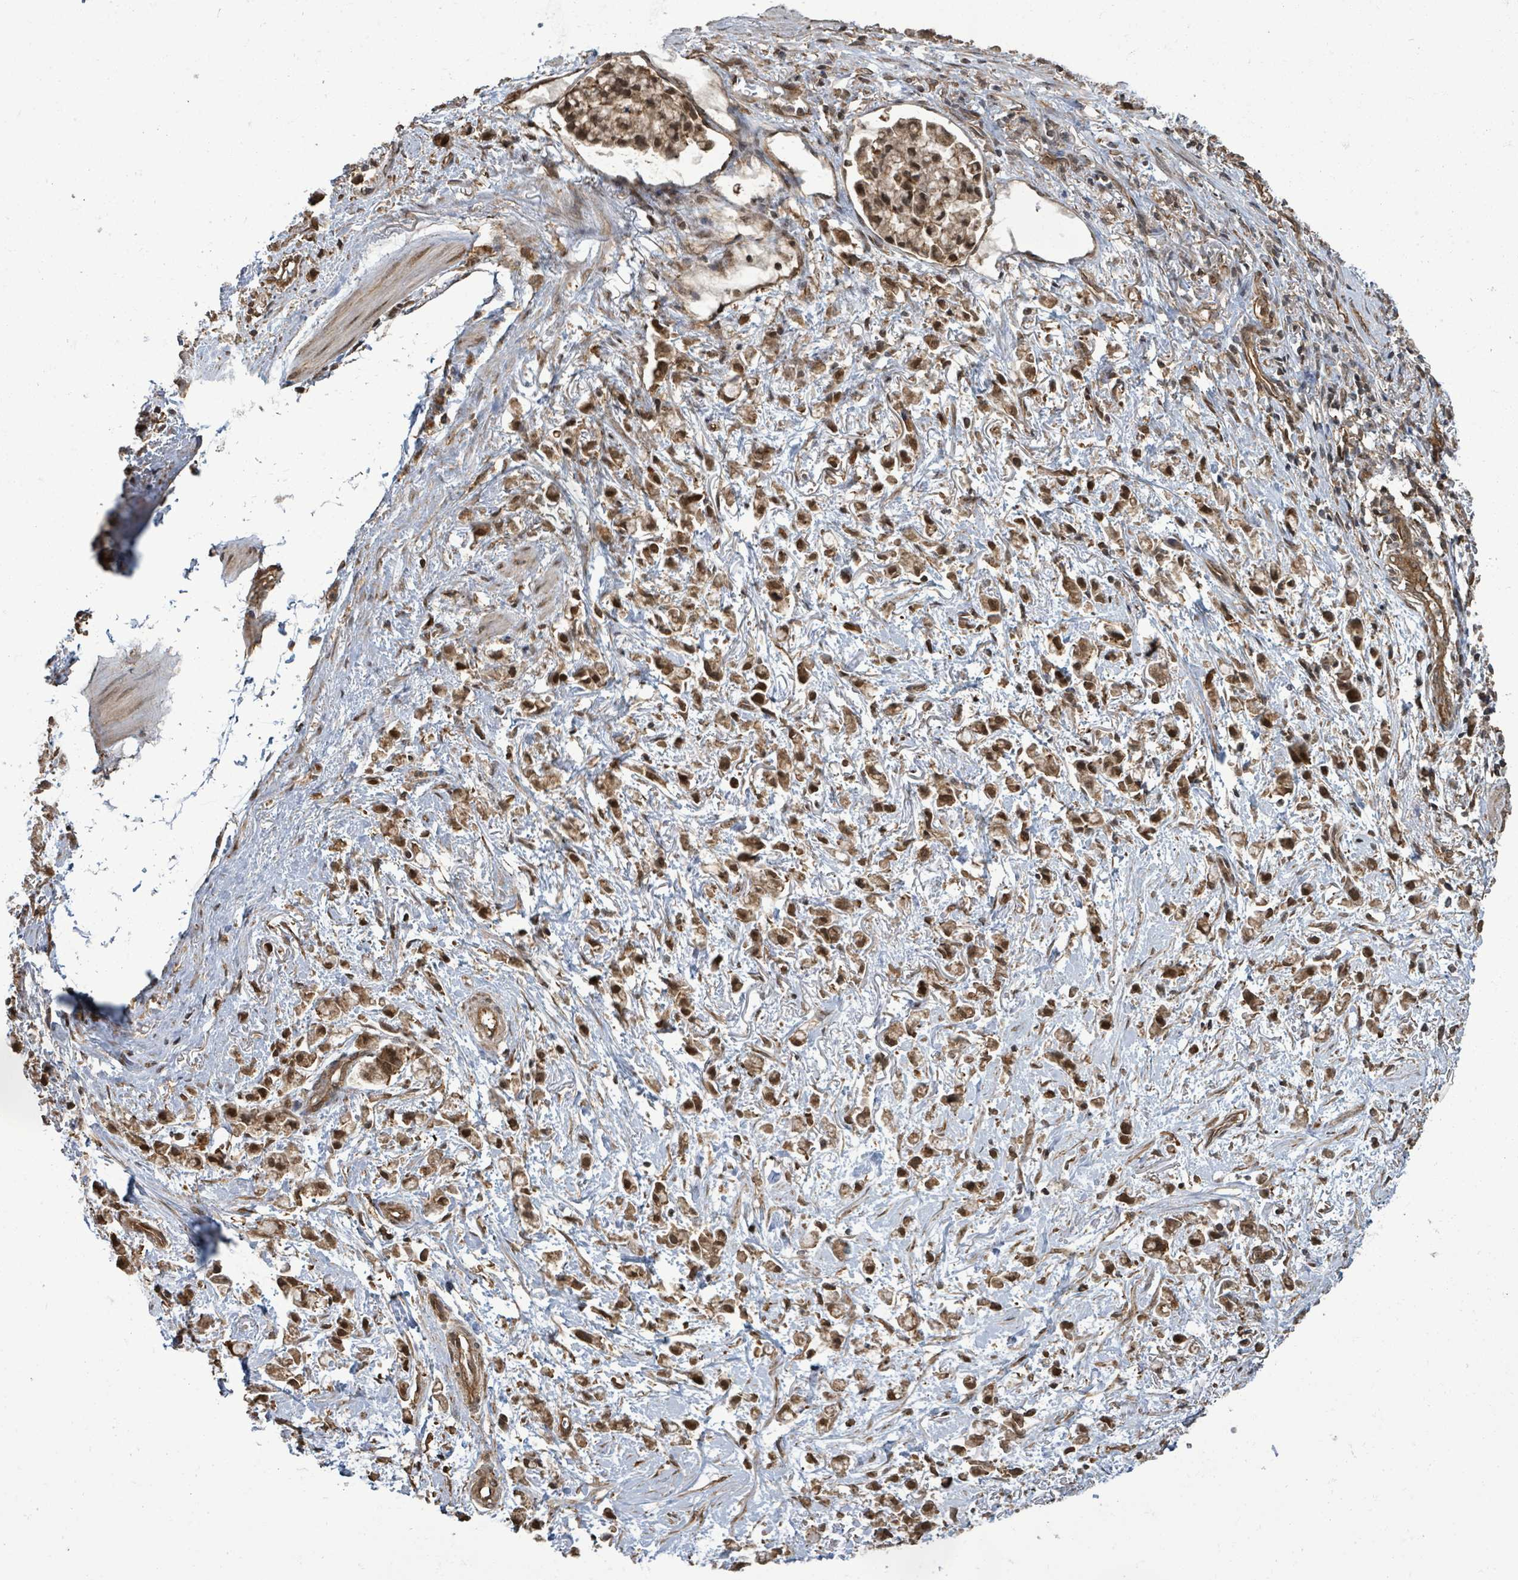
{"staining": {"intensity": "strong", "quantity": ">75%", "location": "cytoplasmic/membranous,nuclear"}, "tissue": "stomach cancer", "cell_type": "Tumor cells", "image_type": "cancer", "snomed": [{"axis": "morphology", "description": "Adenocarcinoma, NOS"}, {"axis": "topography", "description": "Stomach"}], "caption": "A micrograph showing strong cytoplasmic/membranous and nuclear staining in approximately >75% of tumor cells in stomach cancer (adenocarcinoma), as visualized by brown immunohistochemical staining.", "gene": "KLC1", "patient": {"sex": "female", "age": 81}}